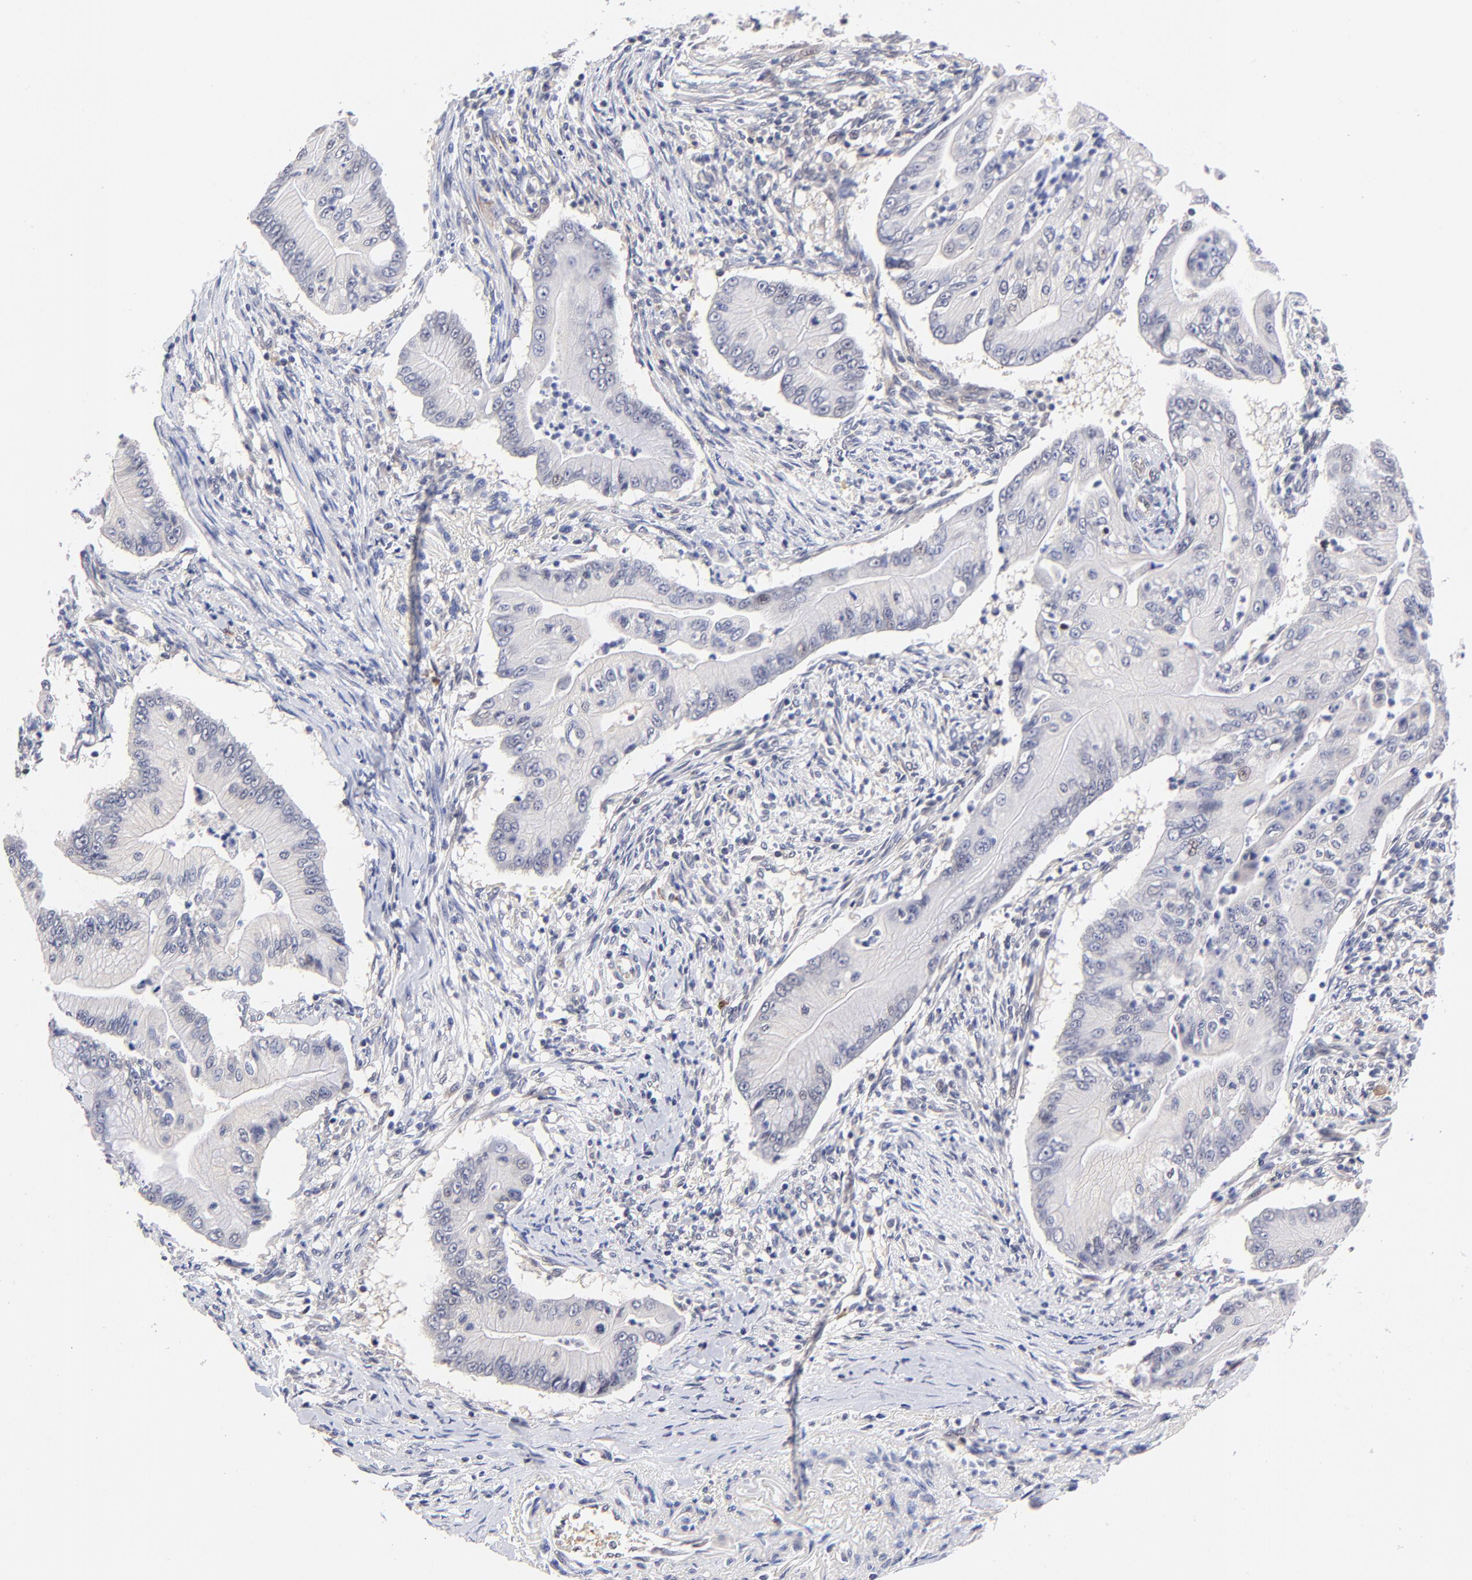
{"staining": {"intensity": "negative", "quantity": "none", "location": "none"}, "tissue": "pancreatic cancer", "cell_type": "Tumor cells", "image_type": "cancer", "snomed": [{"axis": "morphology", "description": "Adenocarcinoma, NOS"}, {"axis": "topography", "description": "Pancreas"}], "caption": "IHC micrograph of adenocarcinoma (pancreatic) stained for a protein (brown), which reveals no positivity in tumor cells. (DAB (3,3'-diaminobenzidine) IHC visualized using brightfield microscopy, high magnification).", "gene": "ZNF155", "patient": {"sex": "male", "age": 62}}